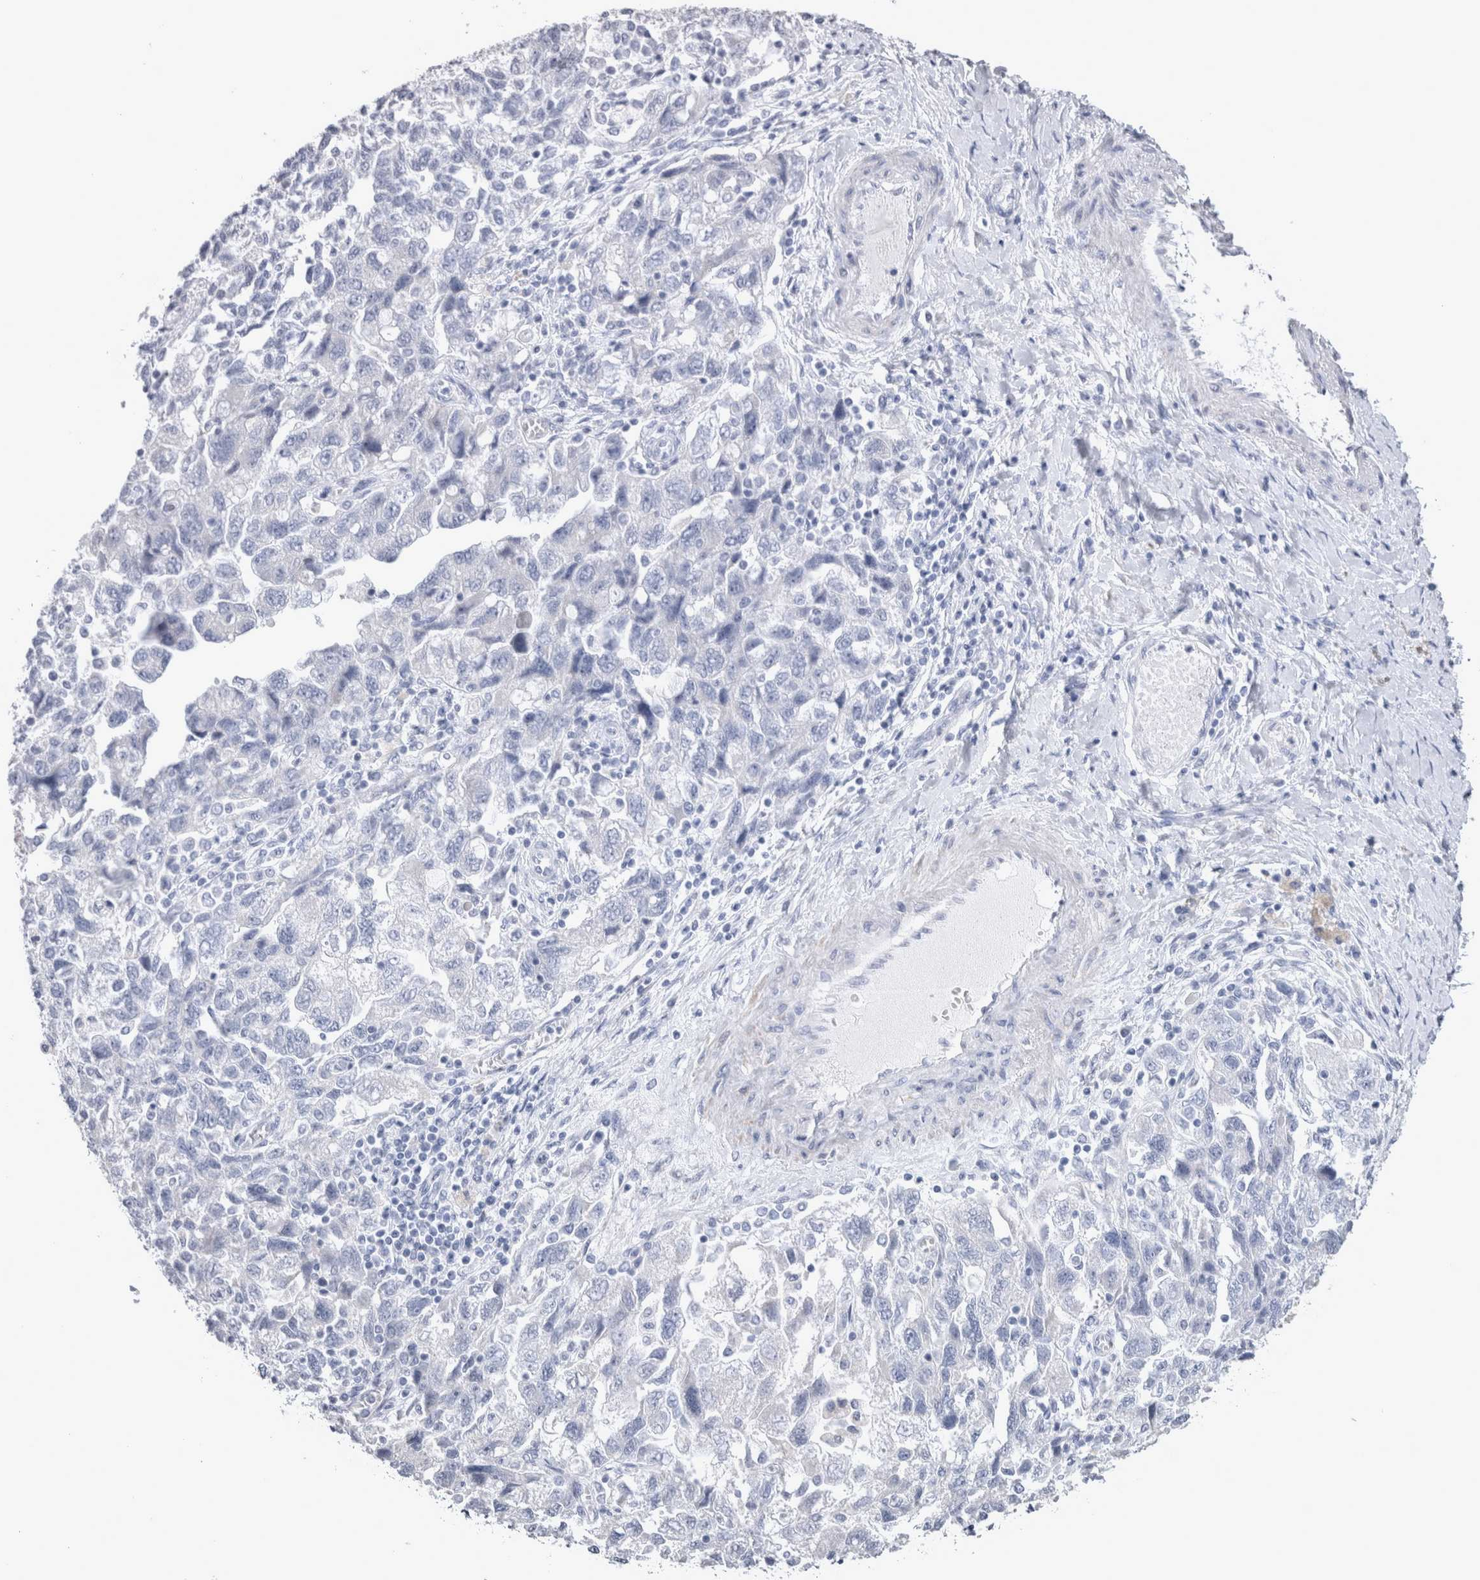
{"staining": {"intensity": "negative", "quantity": "none", "location": "none"}, "tissue": "ovarian cancer", "cell_type": "Tumor cells", "image_type": "cancer", "snomed": [{"axis": "morphology", "description": "Carcinoma, NOS"}, {"axis": "morphology", "description": "Cystadenocarcinoma, serous, NOS"}, {"axis": "topography", "description": "Ovary"}], "caption": "There is no significant expression in tumor cells of ovarian cancer (carcinoma).", "gene": "MSMB", "patient": {"sex": "female", "age": 69}}